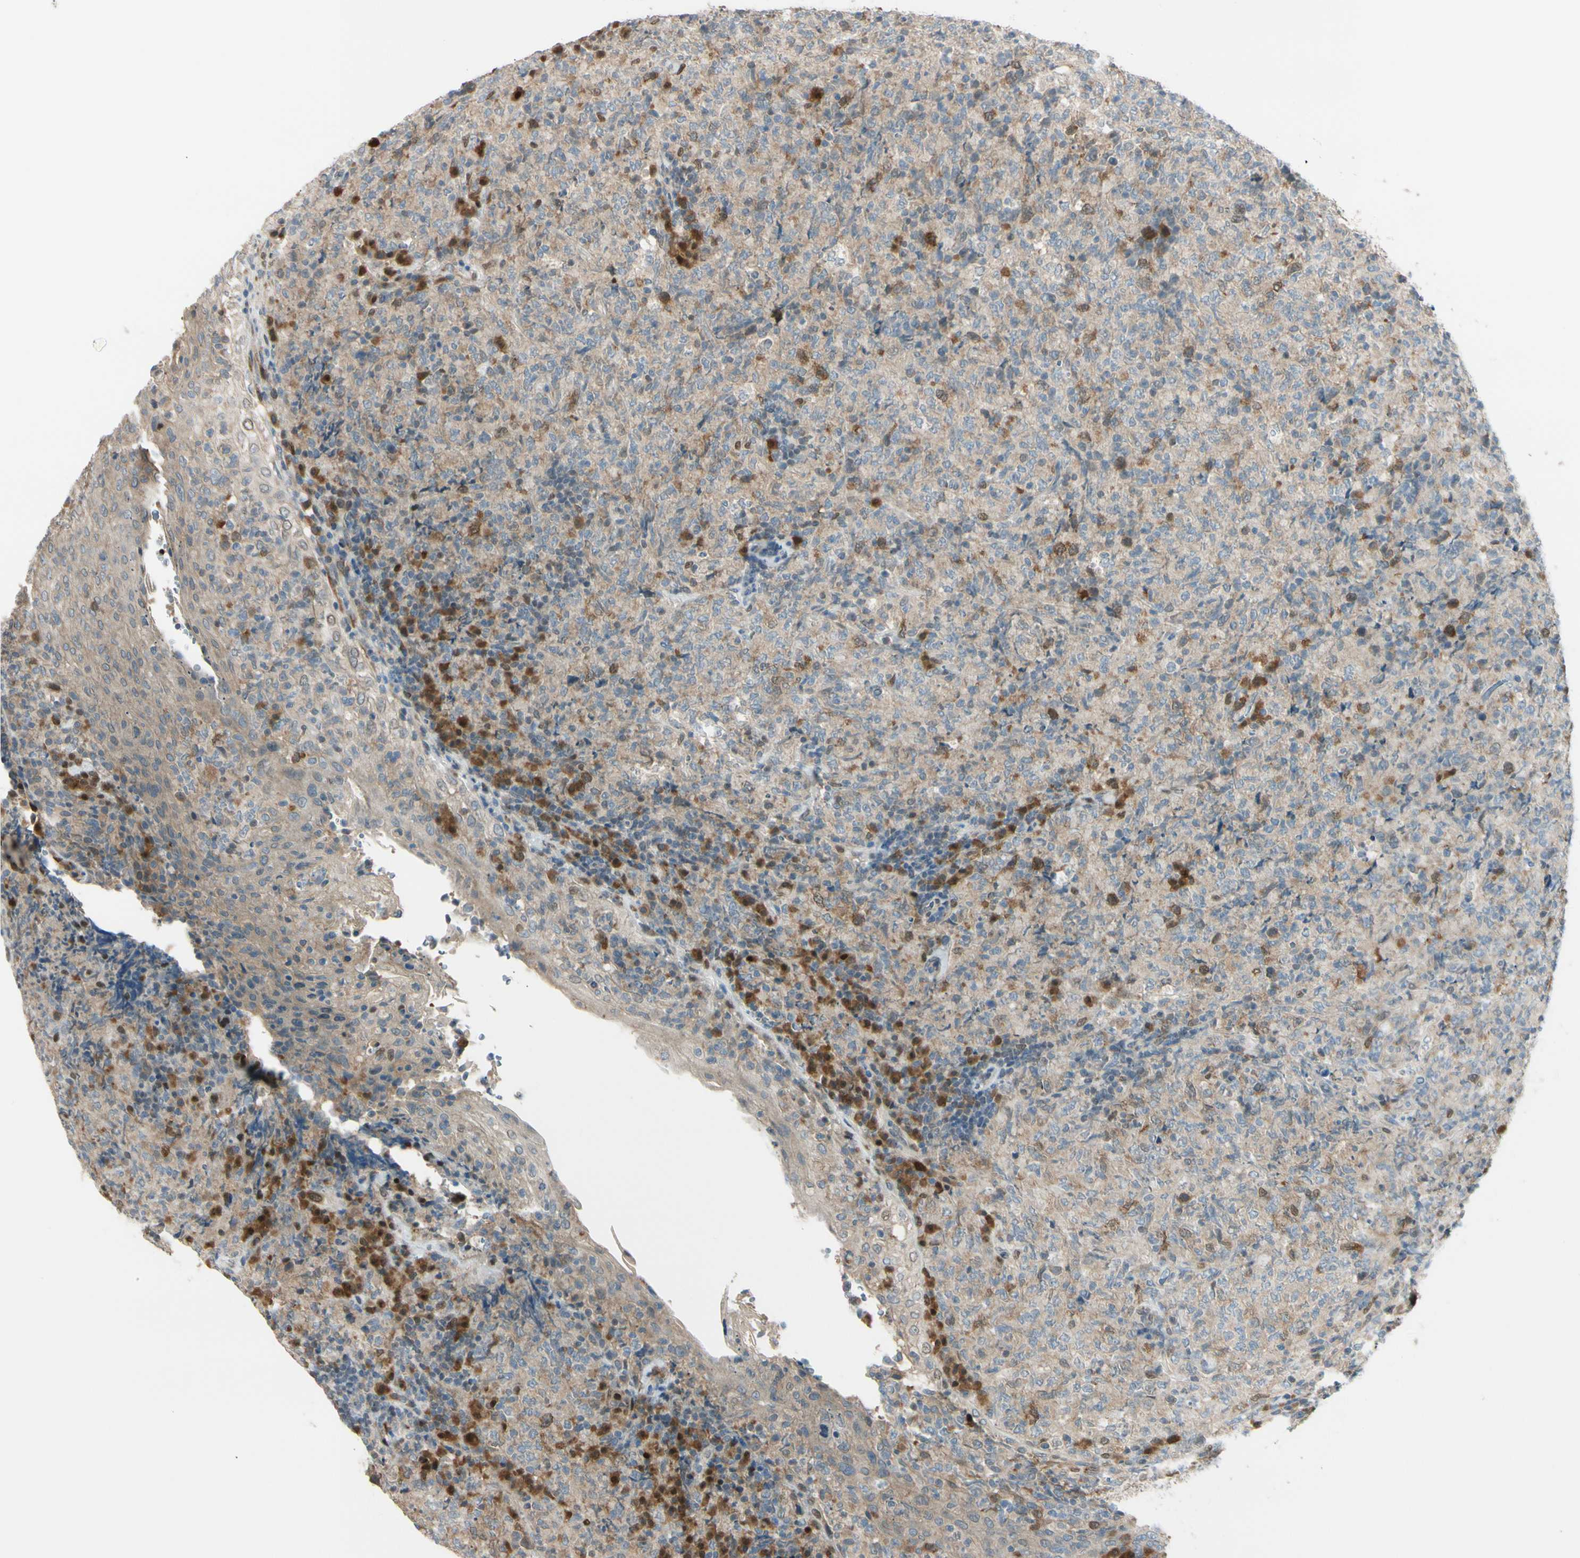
{"staining": {"intensity": "weak", "quantity": ">75%", "location": "cytoplasmic/membranous"}, "tissue": "lymphoma", "cell_type": "Tumor cells", "image_type": "cancer", "snomed": [{"axis": "morphology", "description": "Malignant lymphoma, non-Hodgkin's type, High grade"}, {"axis": "topography", "description": "Tonsil"}], "caption": "A histopathology image of lymphoma stained for a protein exhibits weak cytoplasmic/membranous brown staining in tumor cells.", "gene": "PTTG1", "patient": {"sex": "female", "age": 36}}